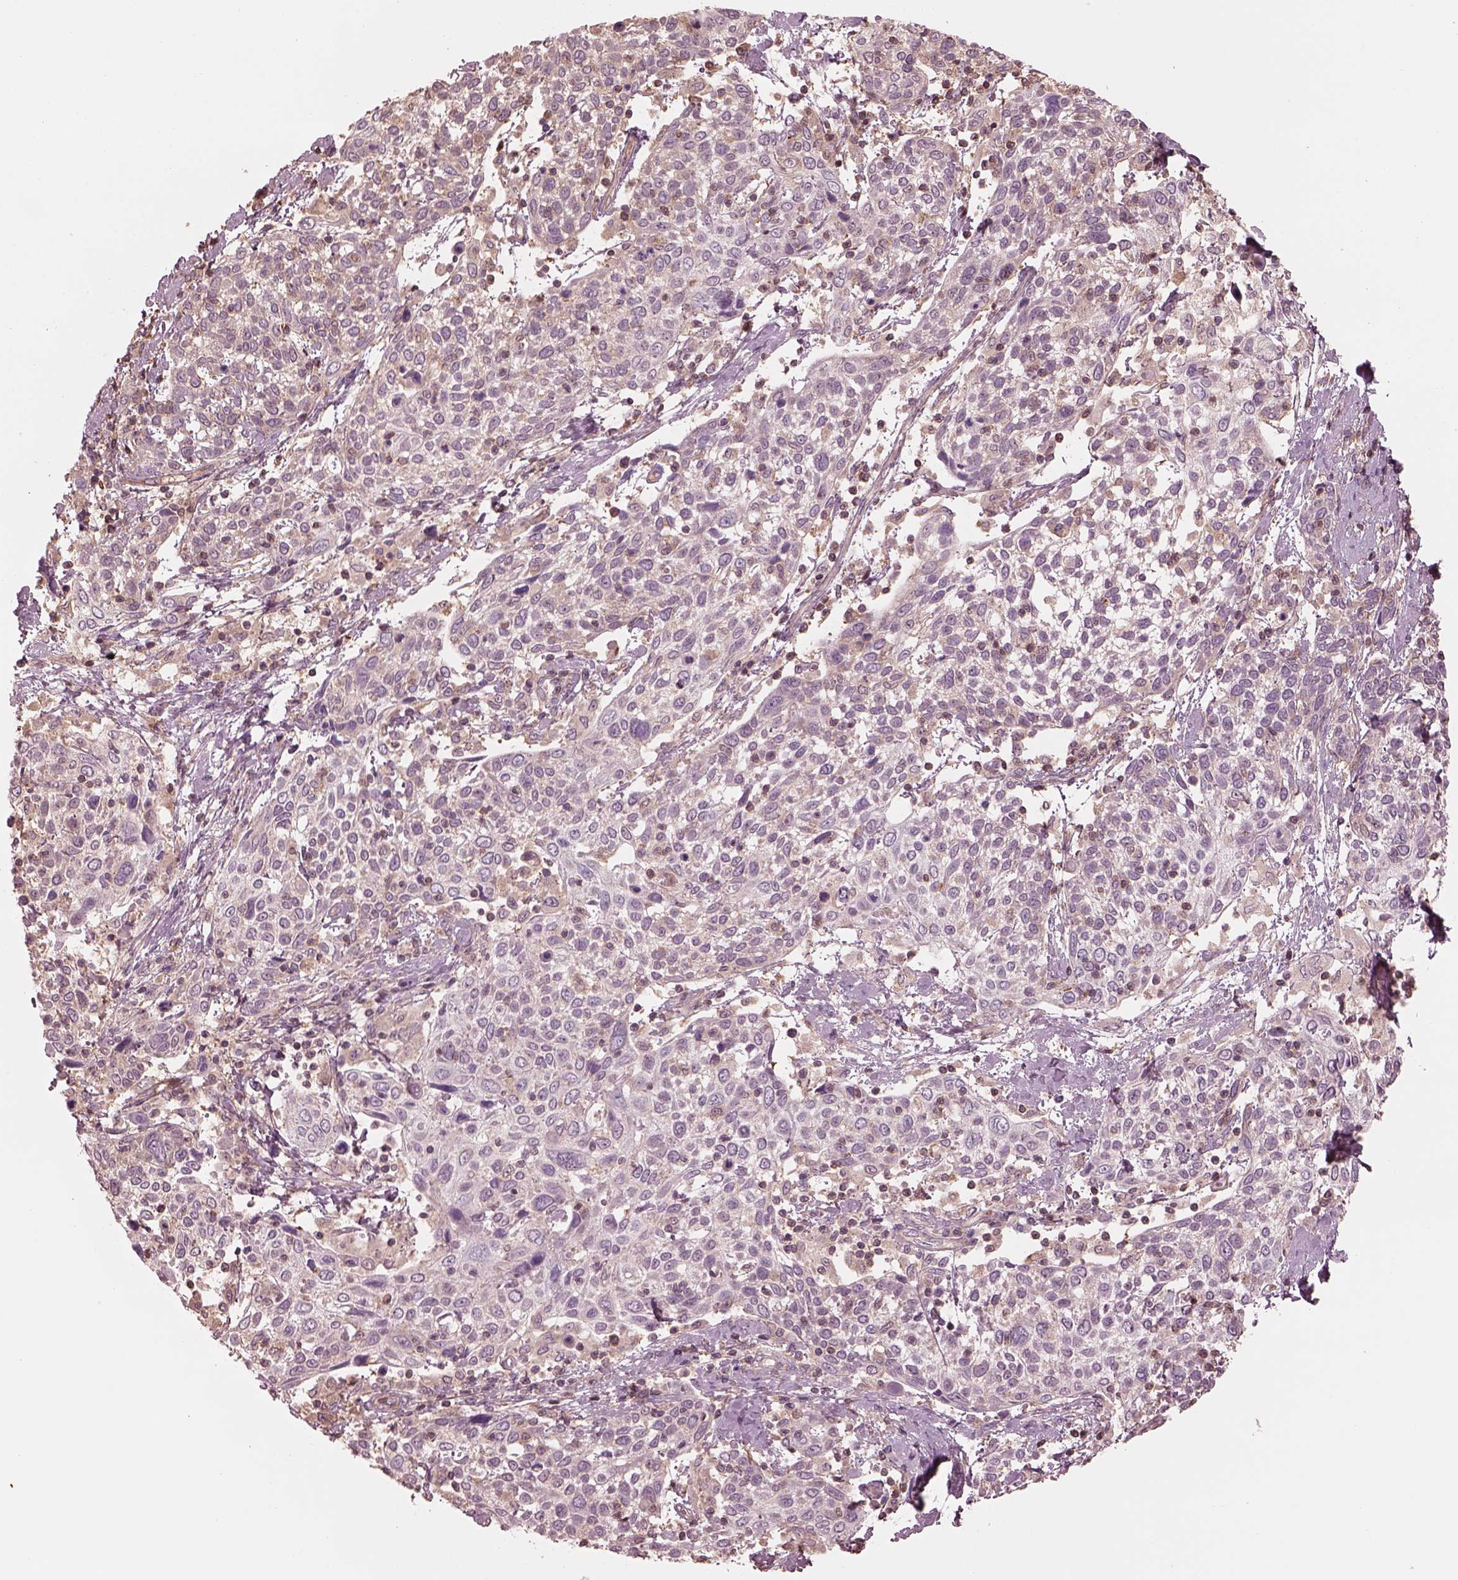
{"staining": {"intensity": "weak", "quantity": "25%-75%", "location": "cytoplasmic/membranous"}, "tissue": "cervical cancer", "cell_type": "Tumor cells", "image_type": "cancer", "snomed": [{"axis": "morphology", "description": "Squamous cell carcinoma, NOS"}, {"axis": "topography", "description": "Cervix"}], "caption": "Weak cytoplasmic/membranous positivity for a protein is identified in approximately 25%-75% of tumor cells of cervical cancer (squamous cell carcinoma) using IHC.", "gene": "STK33", "patient": {"sex": "female", "age": 61}}